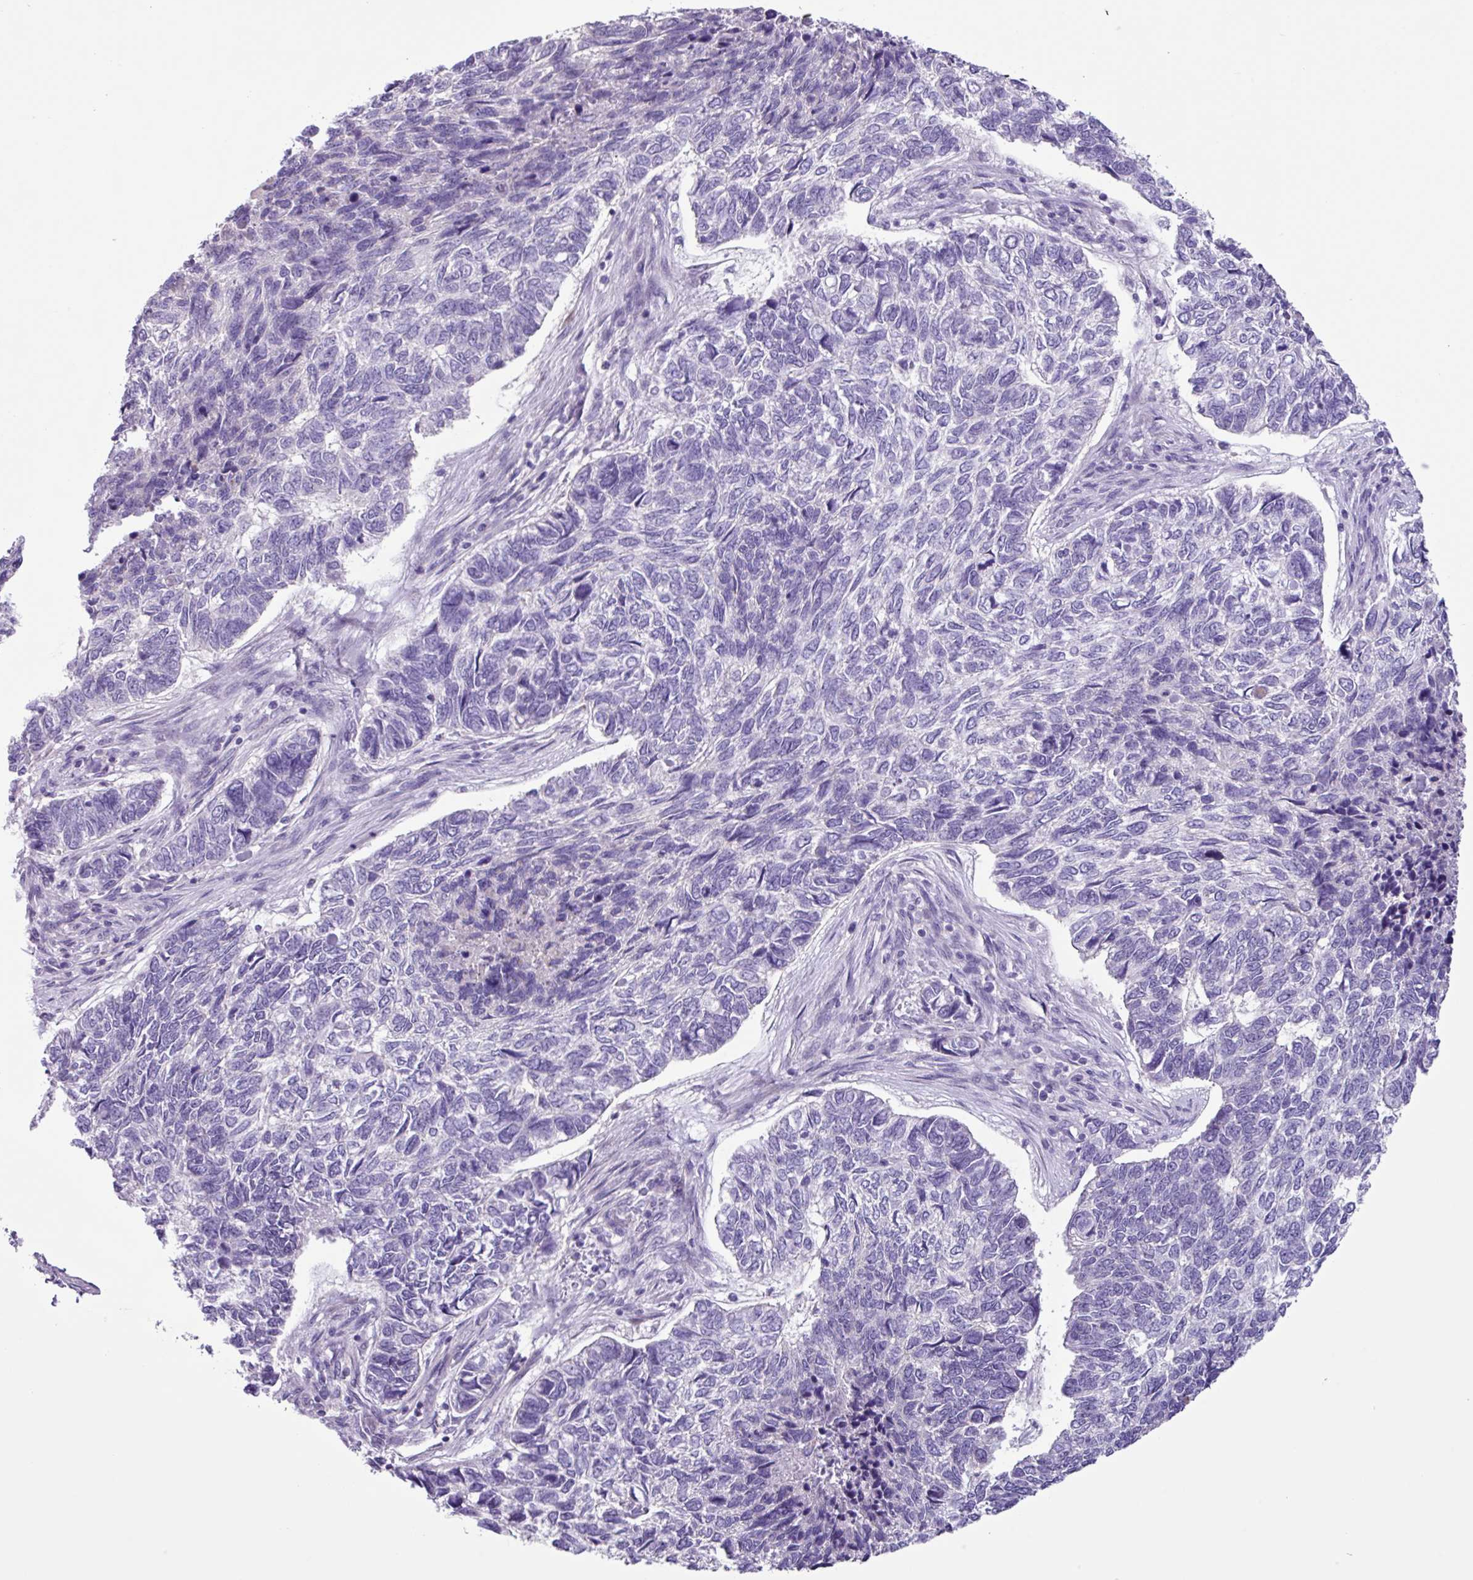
{"staining": {"intensity": "negative", "quantity": "none", "location": "none"}, "tissue": "skin cancer", "cell_type": "Tumor cells", "image_type": "cancer", "snomed": [{"axis": "morphology", "description": "Basal cell carcinoma"}, {"axis": "topography", "description": "Skin"}], "caption": "IHC histopathology image of skin cancer (basal cell carcinoma) stained for a protein (brown), which reveals no expression in tumor cells.", "gene": "CYSTM1", "patient": {"sex": "female", "age": 65}}